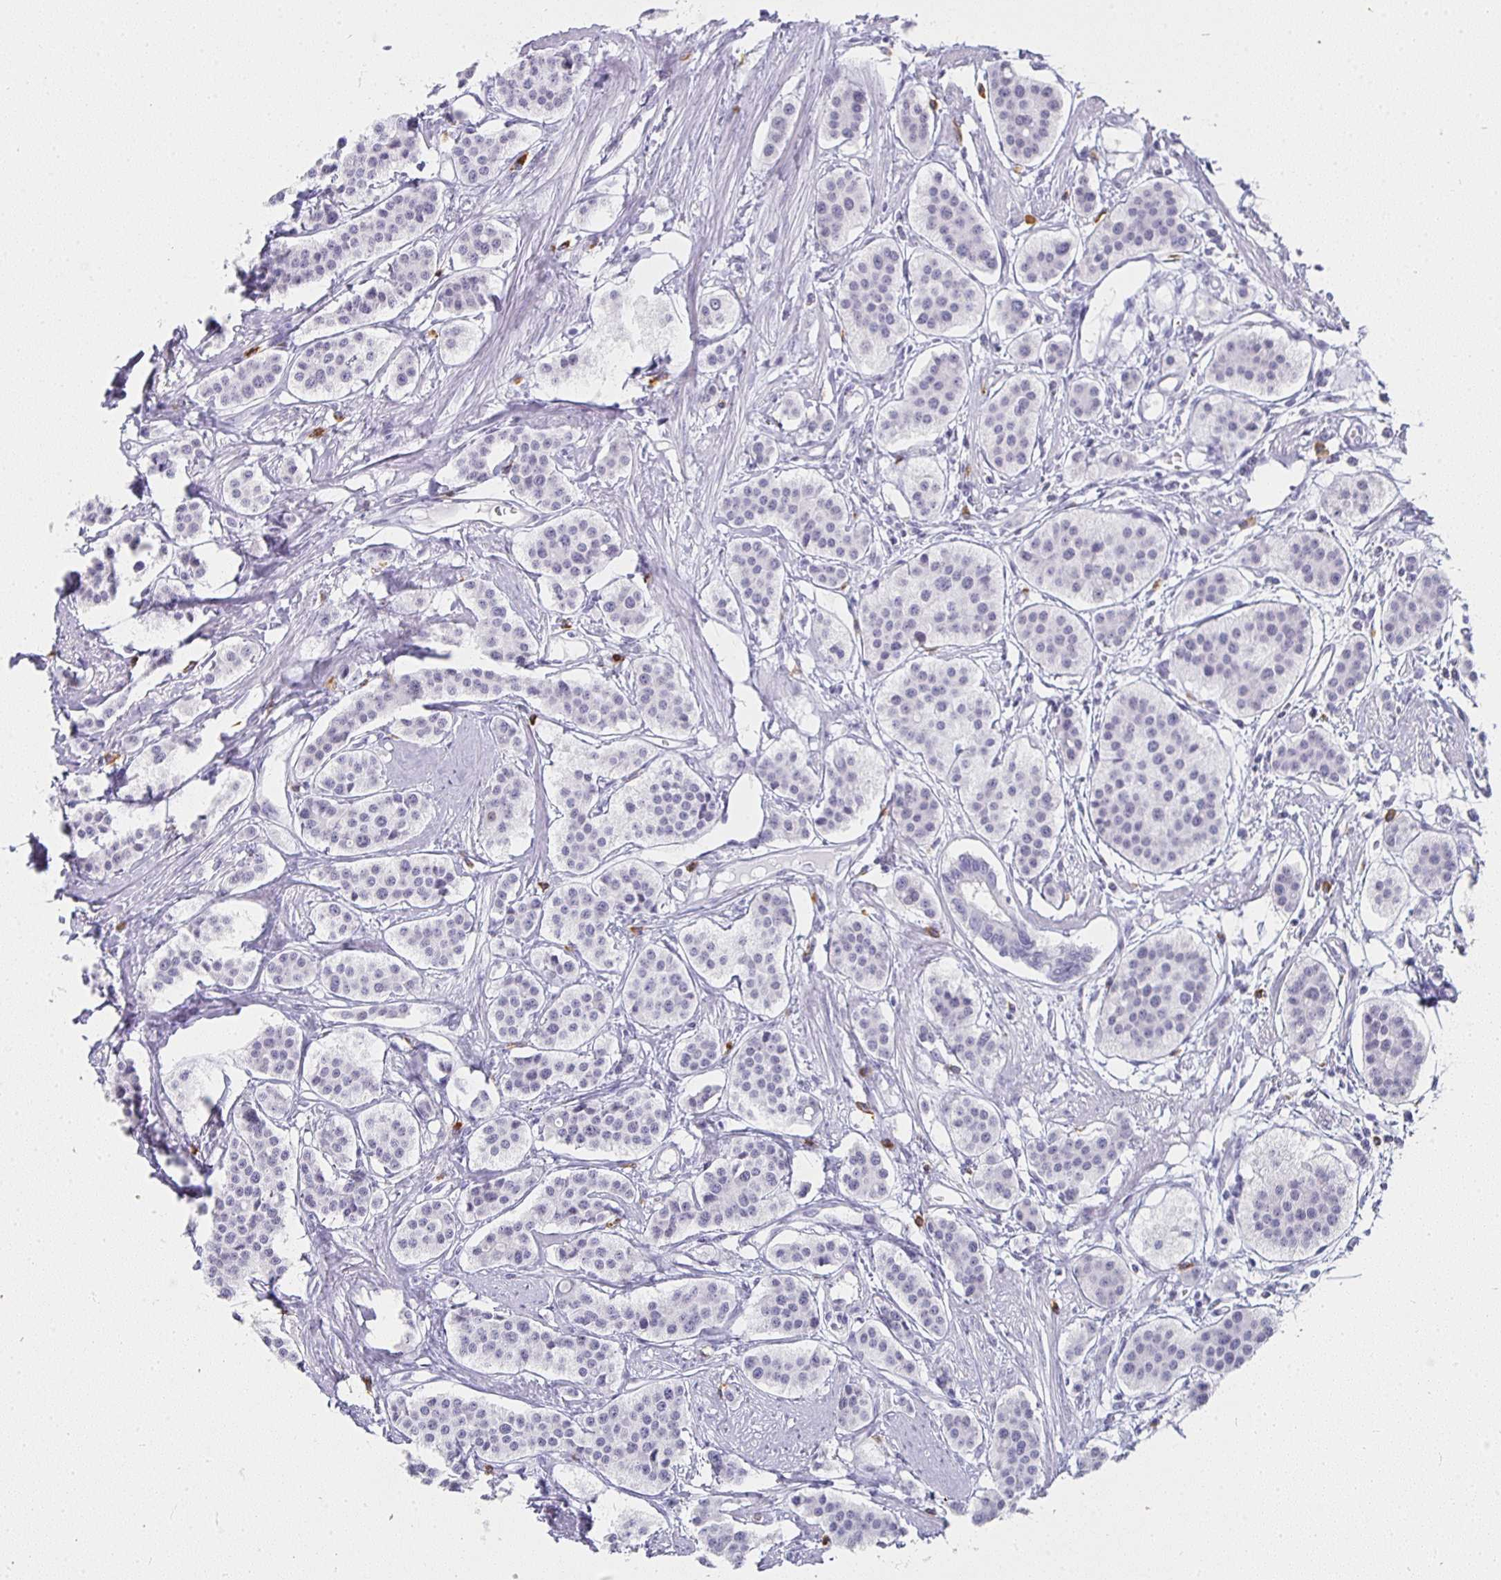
{"staining": {"intensity": "negative", "quantity": "none", "location": "none"}, "tissue": "carcinoid", "cell_type": "Tumor cells", "image_type": "cancer", "snomed": [{"axis": "morphology", "description": "Carcinoid, malignant, NOS"}, {"axis": "topography", "description": "Small intestine"}], "caption": "Immunohistochemistry (IHC) image of carcinoid stained for a protein (brown), which shows no staining in tumor cells.", "gene": "TPSD1", "patient": {"sex": "male", "age": 60}}